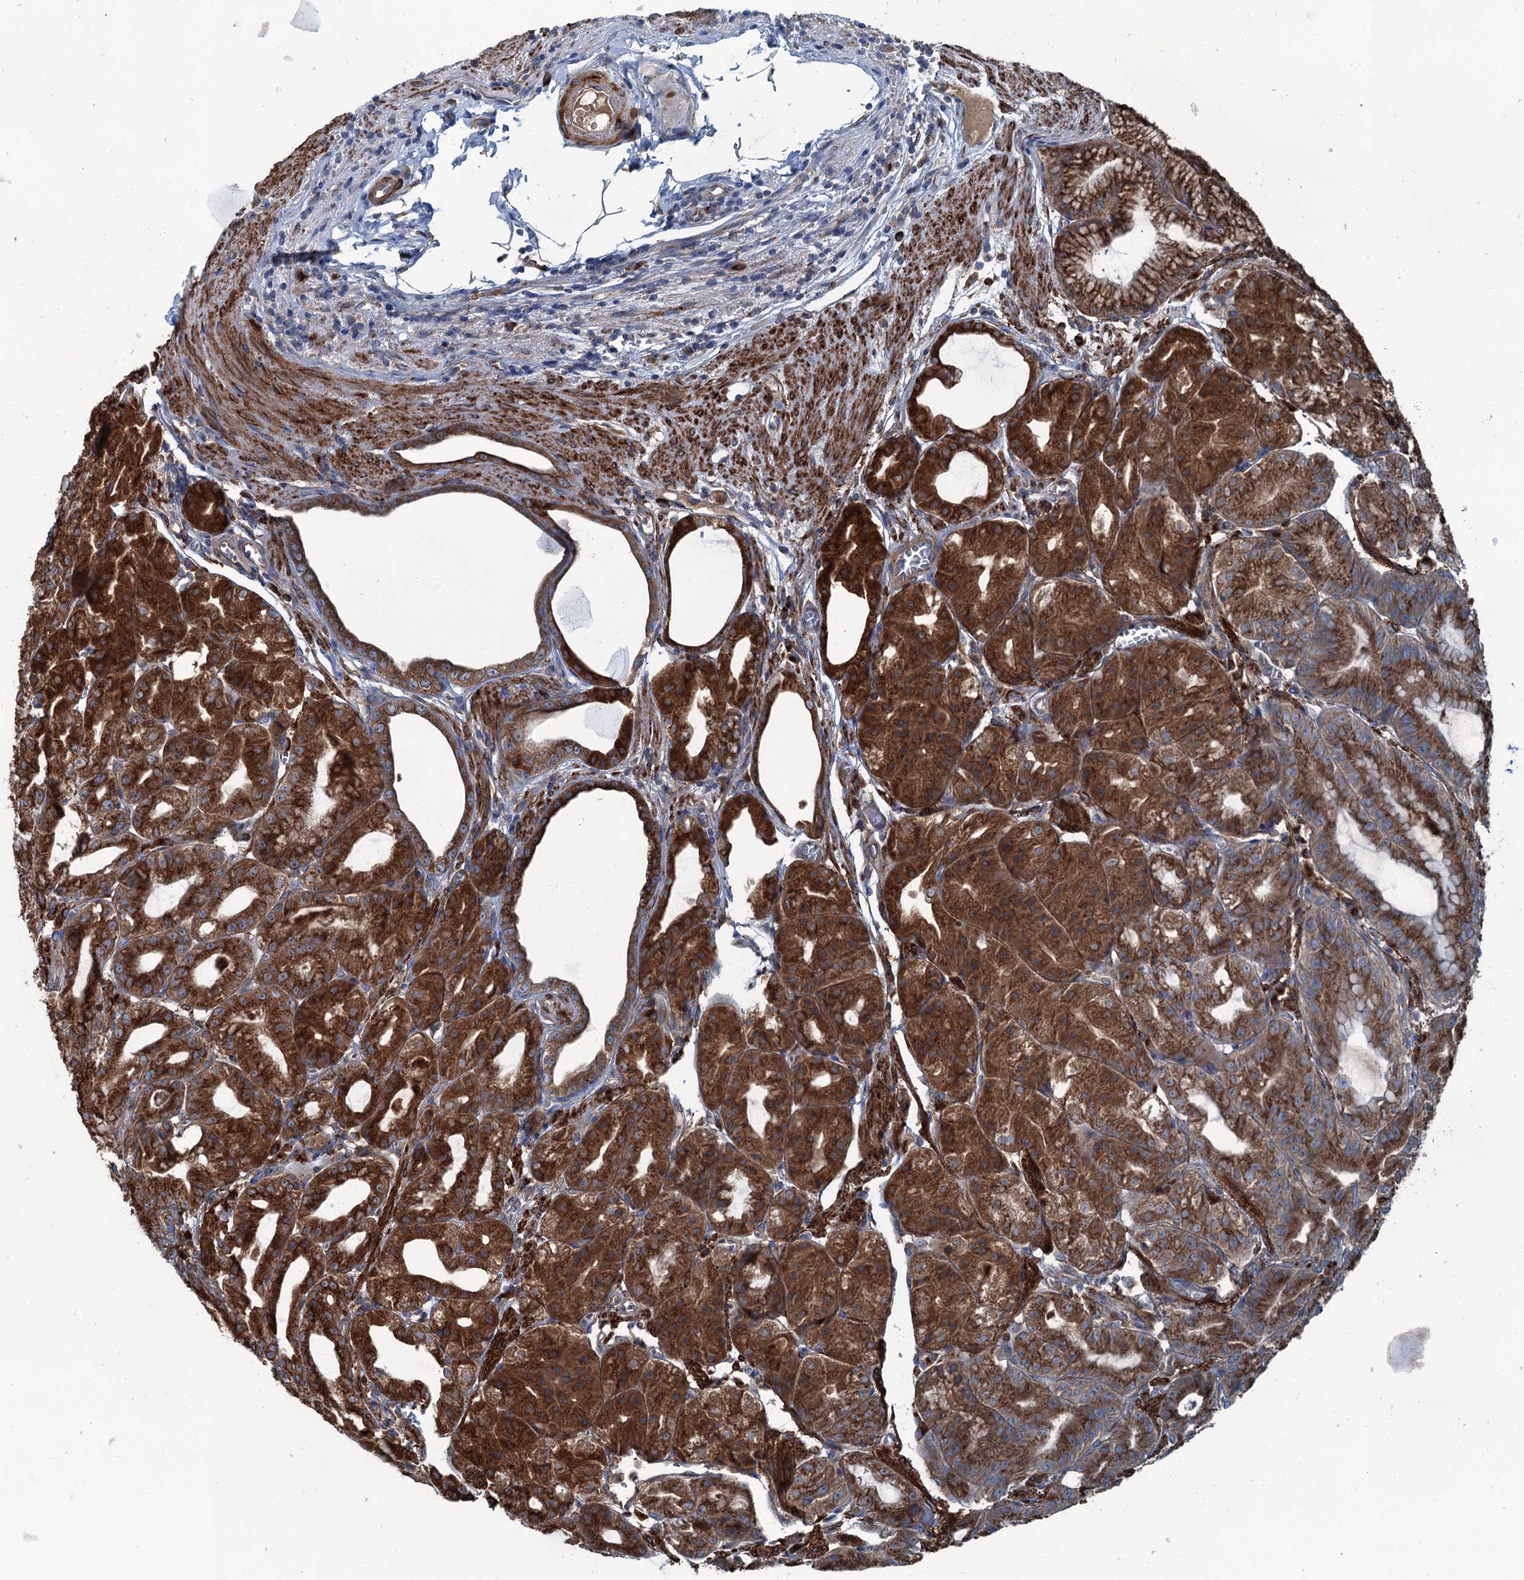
{"staining": {"intensity": "strong", "quantity": ">75%", "location": "cytoplasmic/membranous"}, "tissue": "stomach", "cell_type": "Glandular cells", "image_type": "normal", "snomed": [{"axis": "morphology", "description": "Normal tissue, NOS"}, {"axis": "topography", "description": "Stomach, upper"}, {"axis": "topography", "description": "Stomach, lower"}], "caption": "Immunohistochemistry of benign stomach displays high levels of strong cytoplasmic/membranous expression in about >75% of glandular cells.", "gene": "CALCOCO1", "patient": {"sex": "male", "age": 71}}